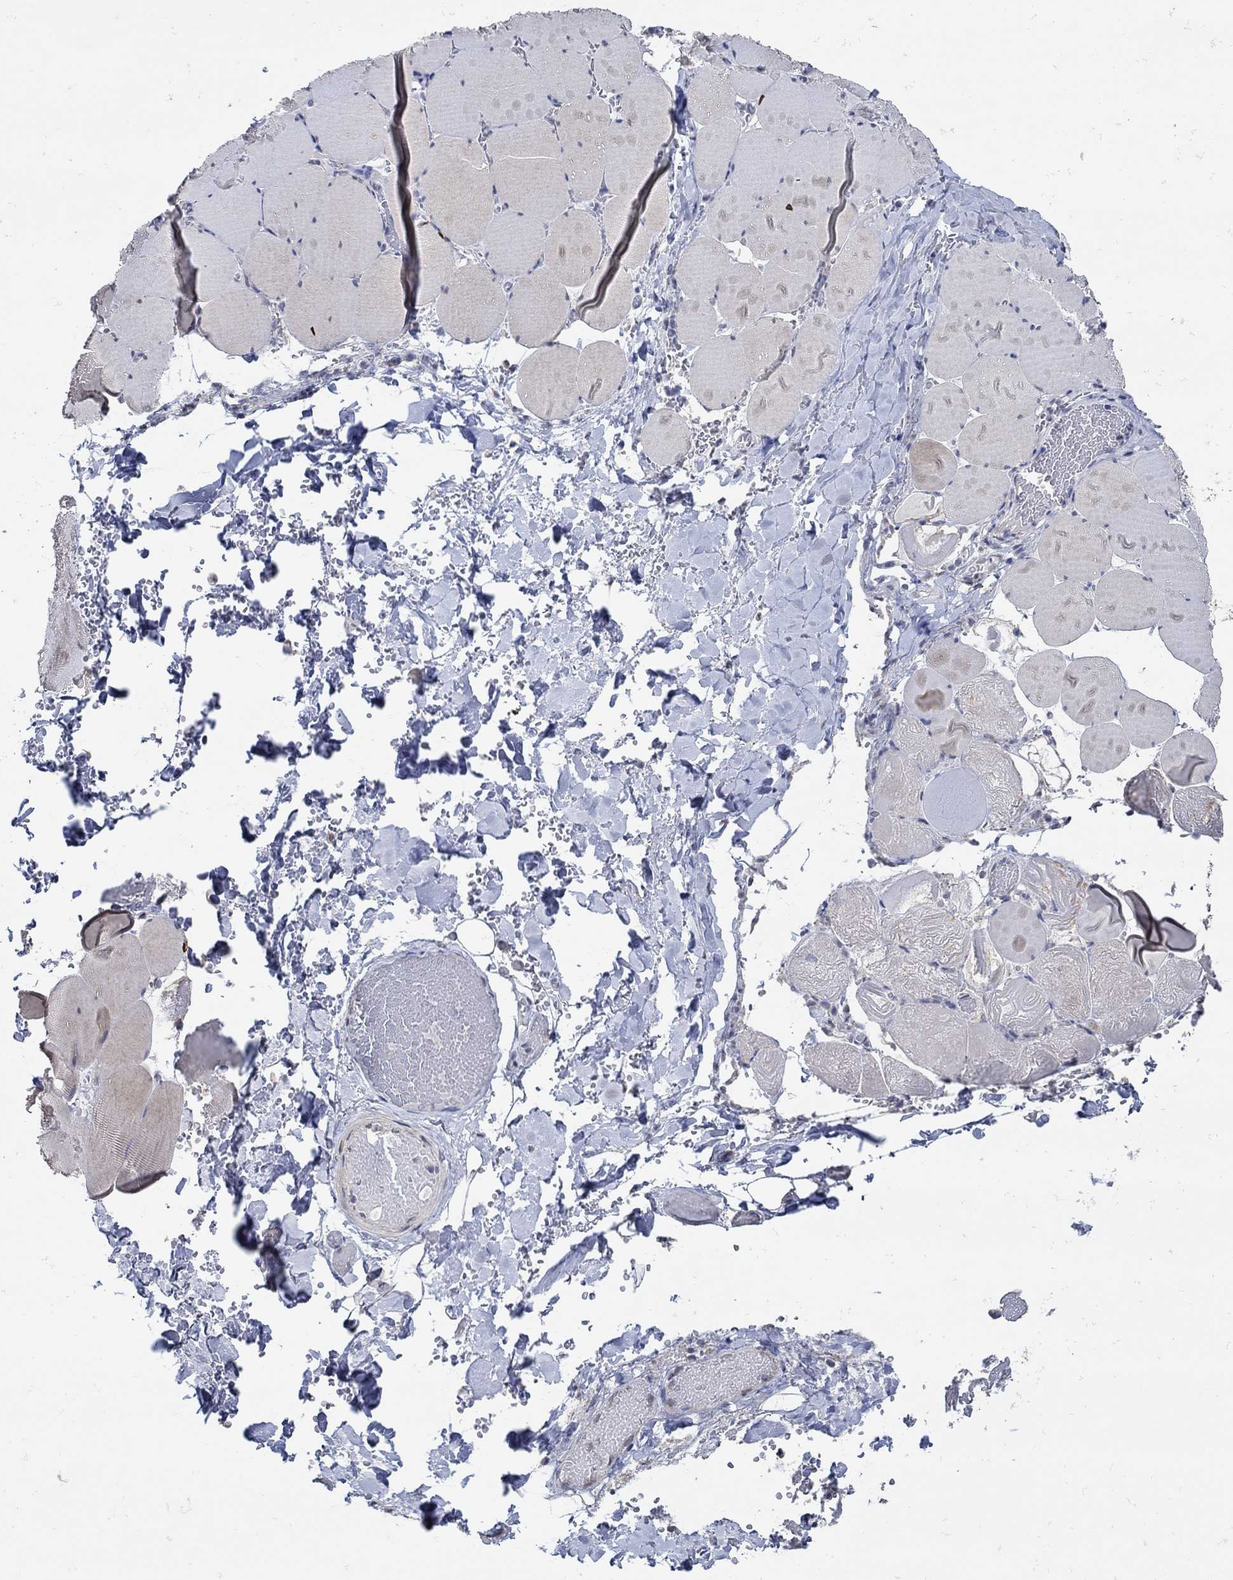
{"staining": {"intensity": "negative", "quantity": "none", "location": "none"}, "tissue": "skeletal muscle", "cell_type": "Myocytes", "image_type": "normal", "snomed": [{"axis": "morphology", "description": "Normal tissue, NOS"}, {"axis": "morphology", "description": "Malignant melanoma, Metastatic site"}, {"axis": "topography", "description": "Skeletal muscle"}], "caption": "Immunohistochemistry of benign skeletal muscle demonstrates no expression in myocytes.", "gene": "KCNN3", "patient": {"sex": "male", "age": 50}}